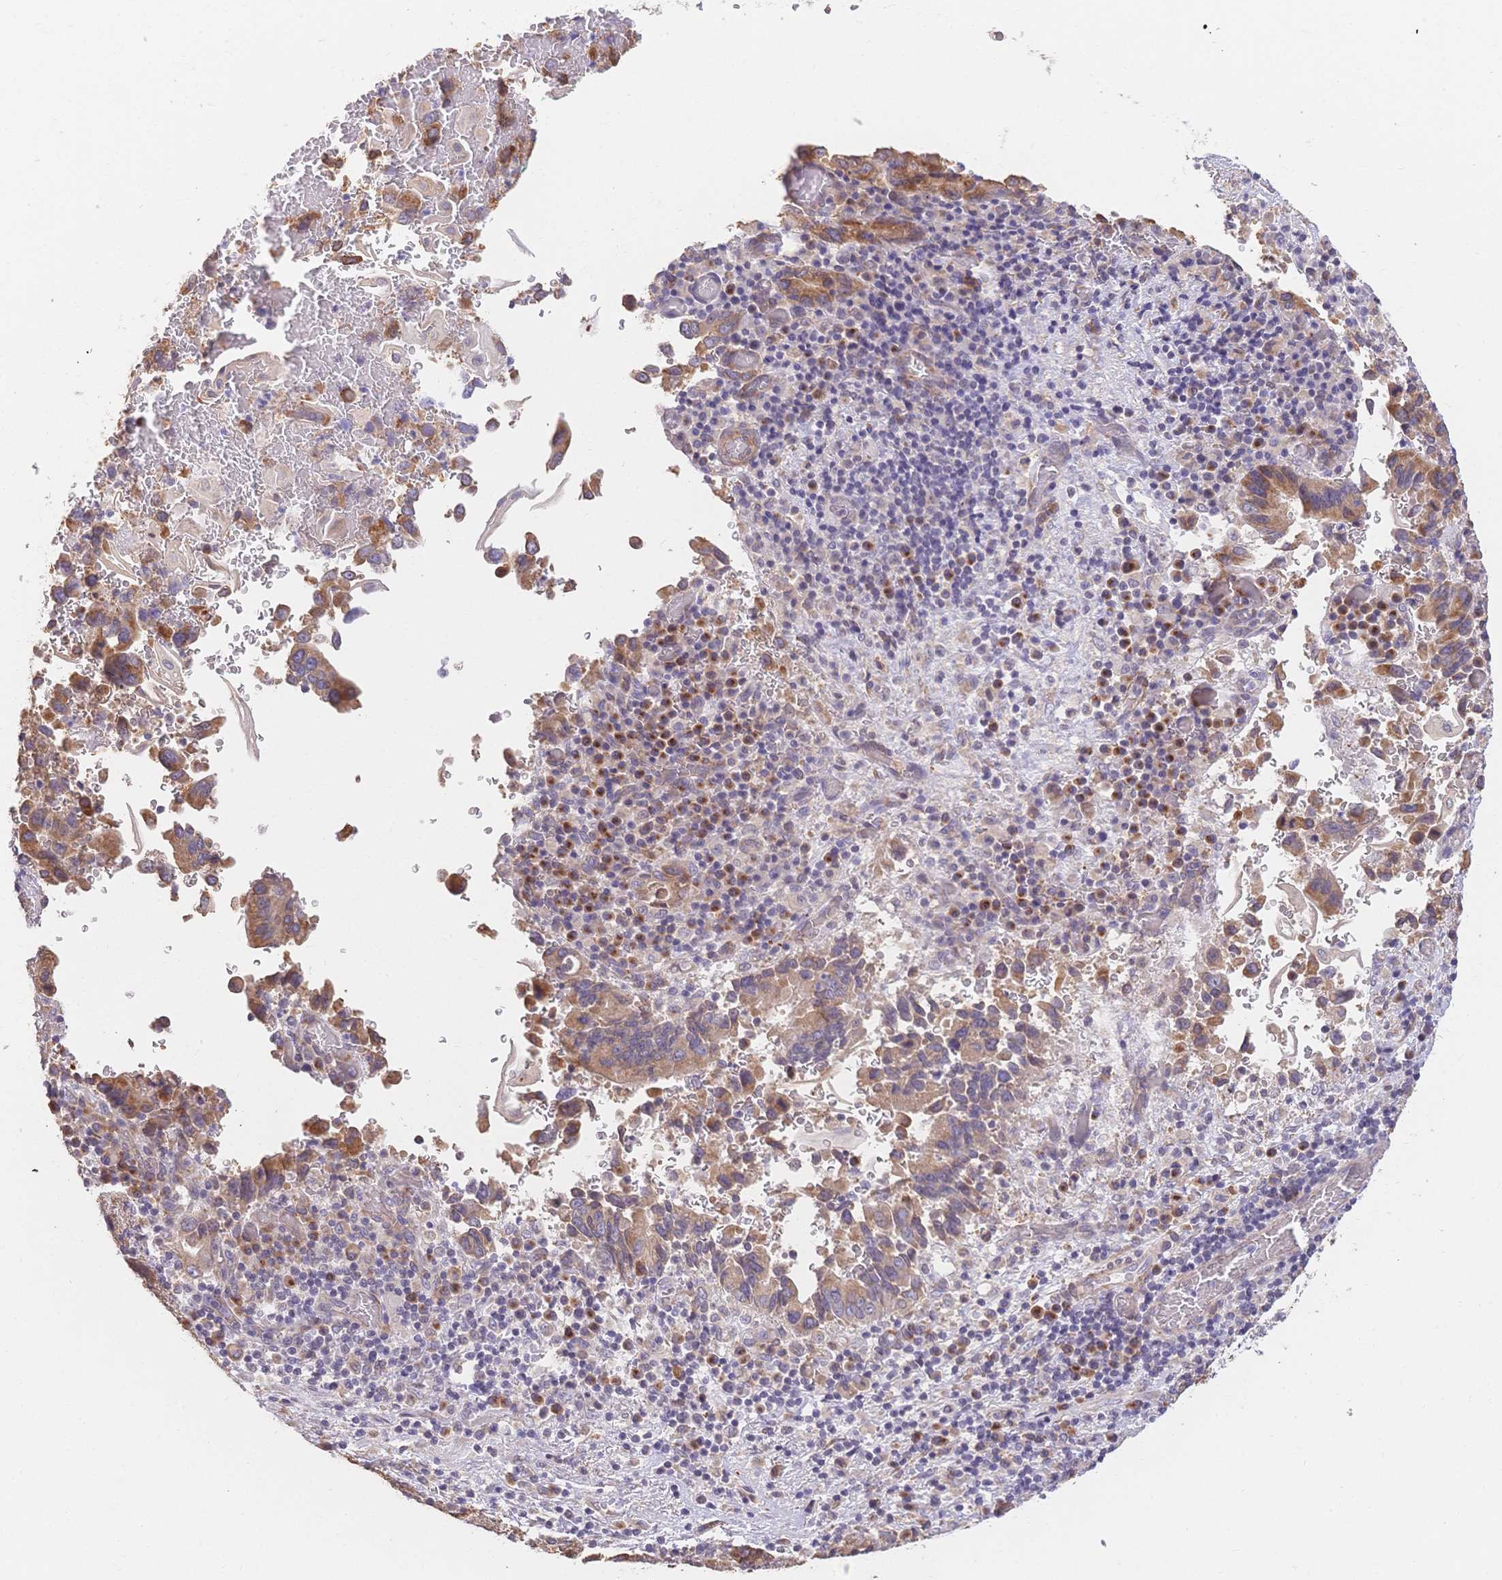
{"staining": {"intensity": "moderate", "quantity": ">75%", "location": "cytoplasmic/membranous"}, "tissue": "stomach cancer", "cell_type": "Tumor cells", "image_type": "cancer", "snomed": [{"axis": "morphology", "description": "Adenocarcinoma, NOS"}, {"axis": "topography", "description": "Stomach, upper"}], "caption": "Adenocarcinoma (stomach) stained with a brown dye reveals moderate cytoplasmic/membranous positive positivity in approximately >75% of tumor cells.", "gene": "HS3ST5", "patient": {"sex": "male", "age": 74}}